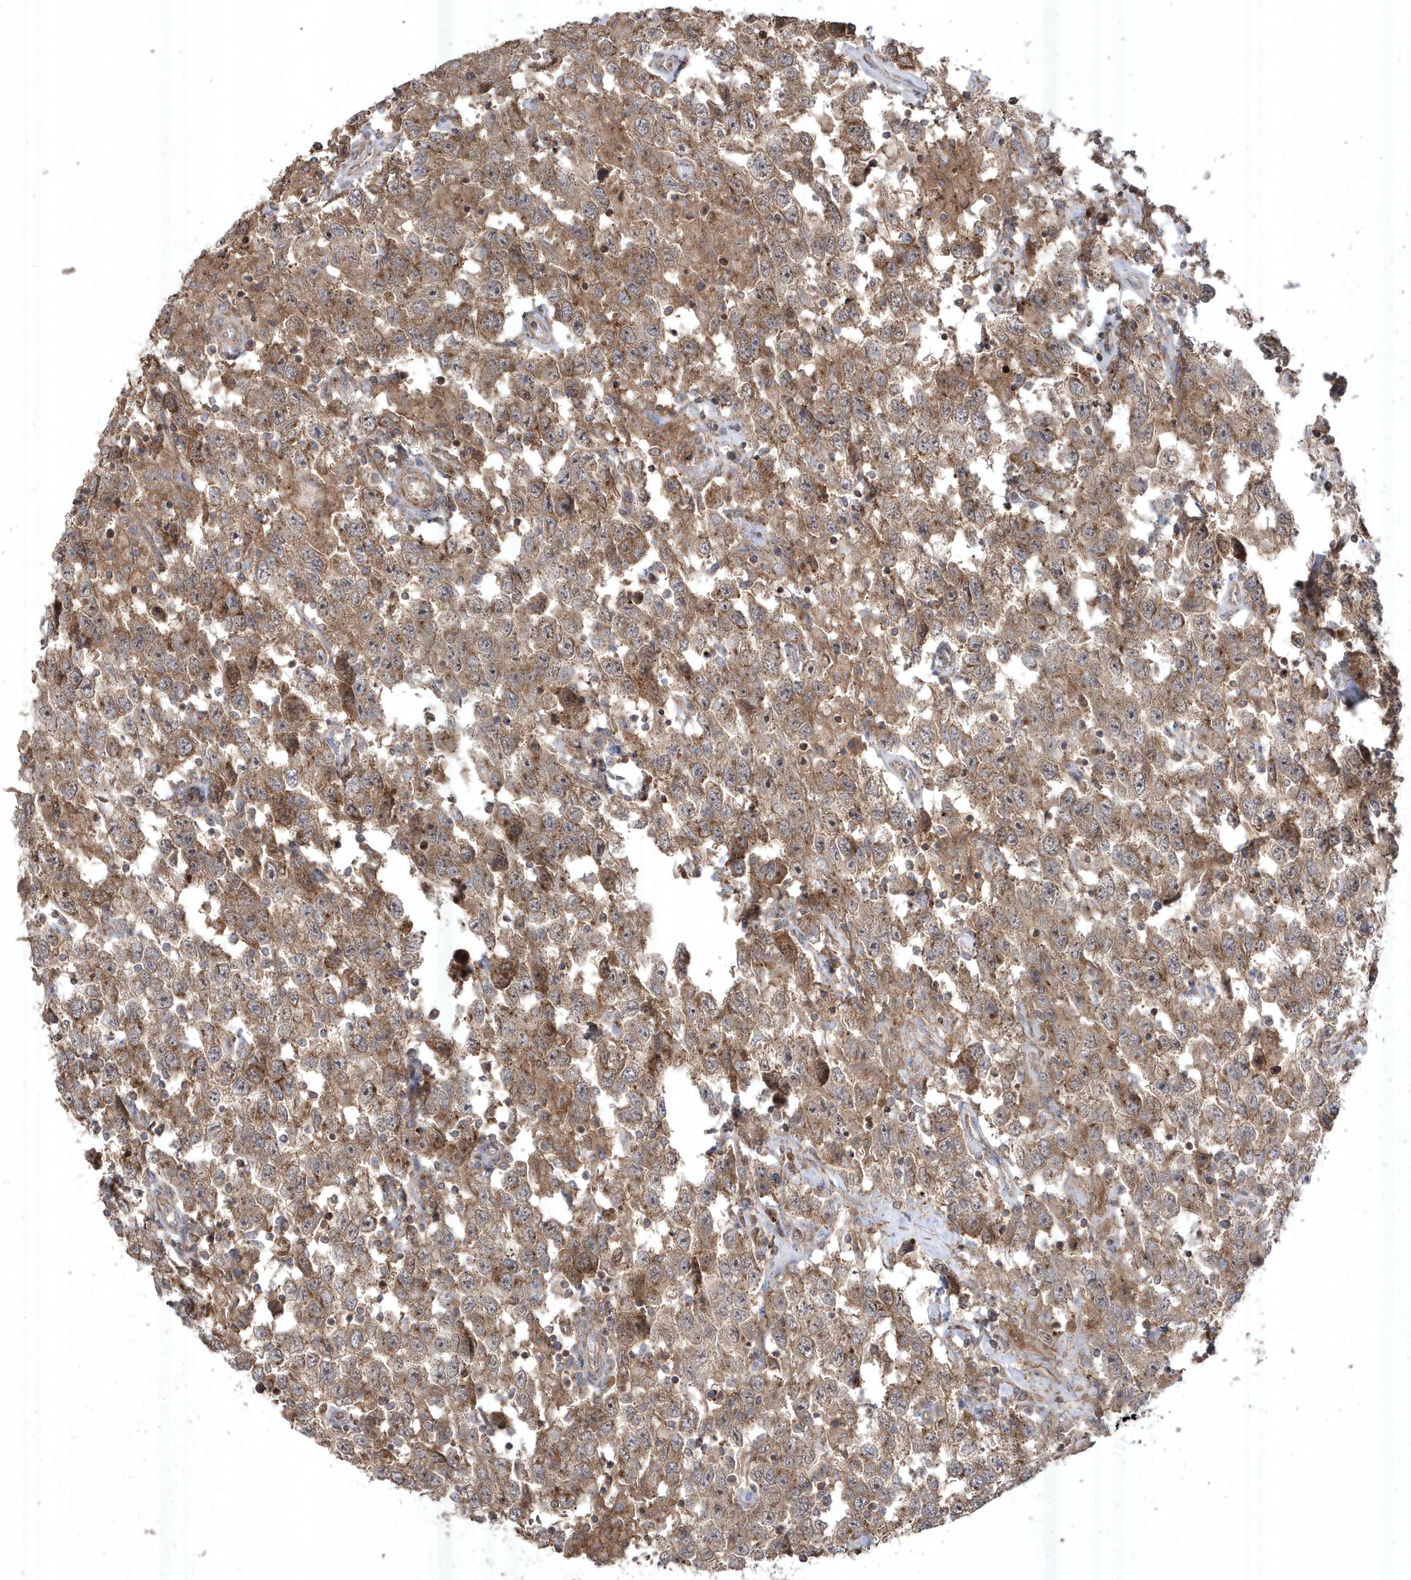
{"staining": {"intensity": "moderate", "quantity": "25%-75%", "location": "cytoplasmic/membranous"}, "tissue": "testis cancer", "cell_type": "Tumor cells", "image_type": "cancer", "snomed": [{"axis": "morphology", "description": "Seminoma, NOS"}, {"axis": "topography", "description": "Testis"}], "caption": "Protein staining exhibits moderate cytoplasmic/membranous positivity in about 25%-75% of tumor cells in testis cancer (seminoma). Using DAB (brown) and hematoxylin (blue) stains, captured at high magnification using brightfield microscopy.", "gene": "CETN3", "patient": {"sex": "male", "age": 41}}